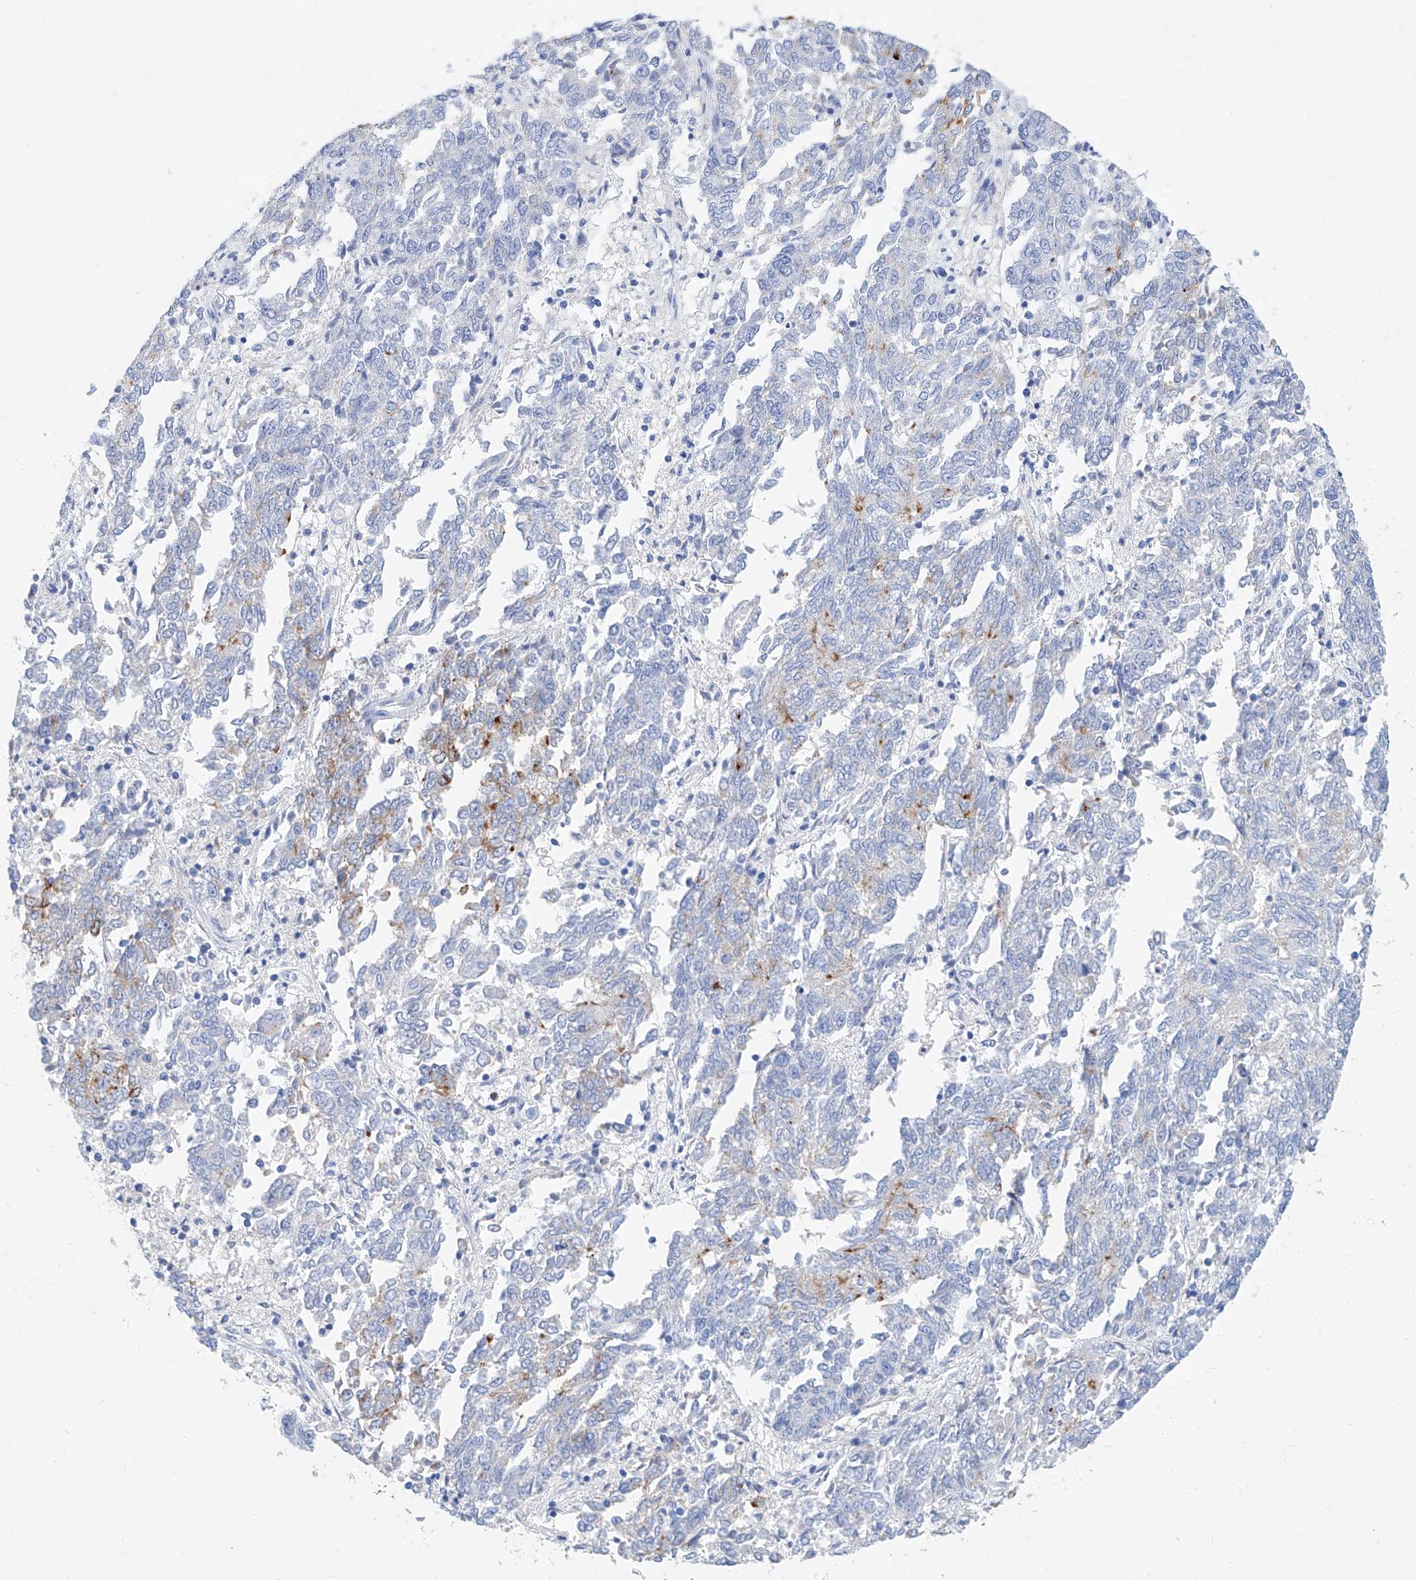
{"staining": {"intensity": "weak", "quantity": "<25%", "location": "cytoplasmic/membranous"}, "tissue": "endometrial cancer", "cell_type": "Tumor cells", "image_type": "cancer", "snomed": [{"axis": "morphology", "description": "Adenocarcinoma, NOS"}, {"axis": "topography", "description": "Endometrium"}], "caption": "Image shows no protein staining in tumor cells of endometrial adenocarcinoma tissue.", "gene": "SLC25A29", "patient": {"sex": "female", "age": 80}}